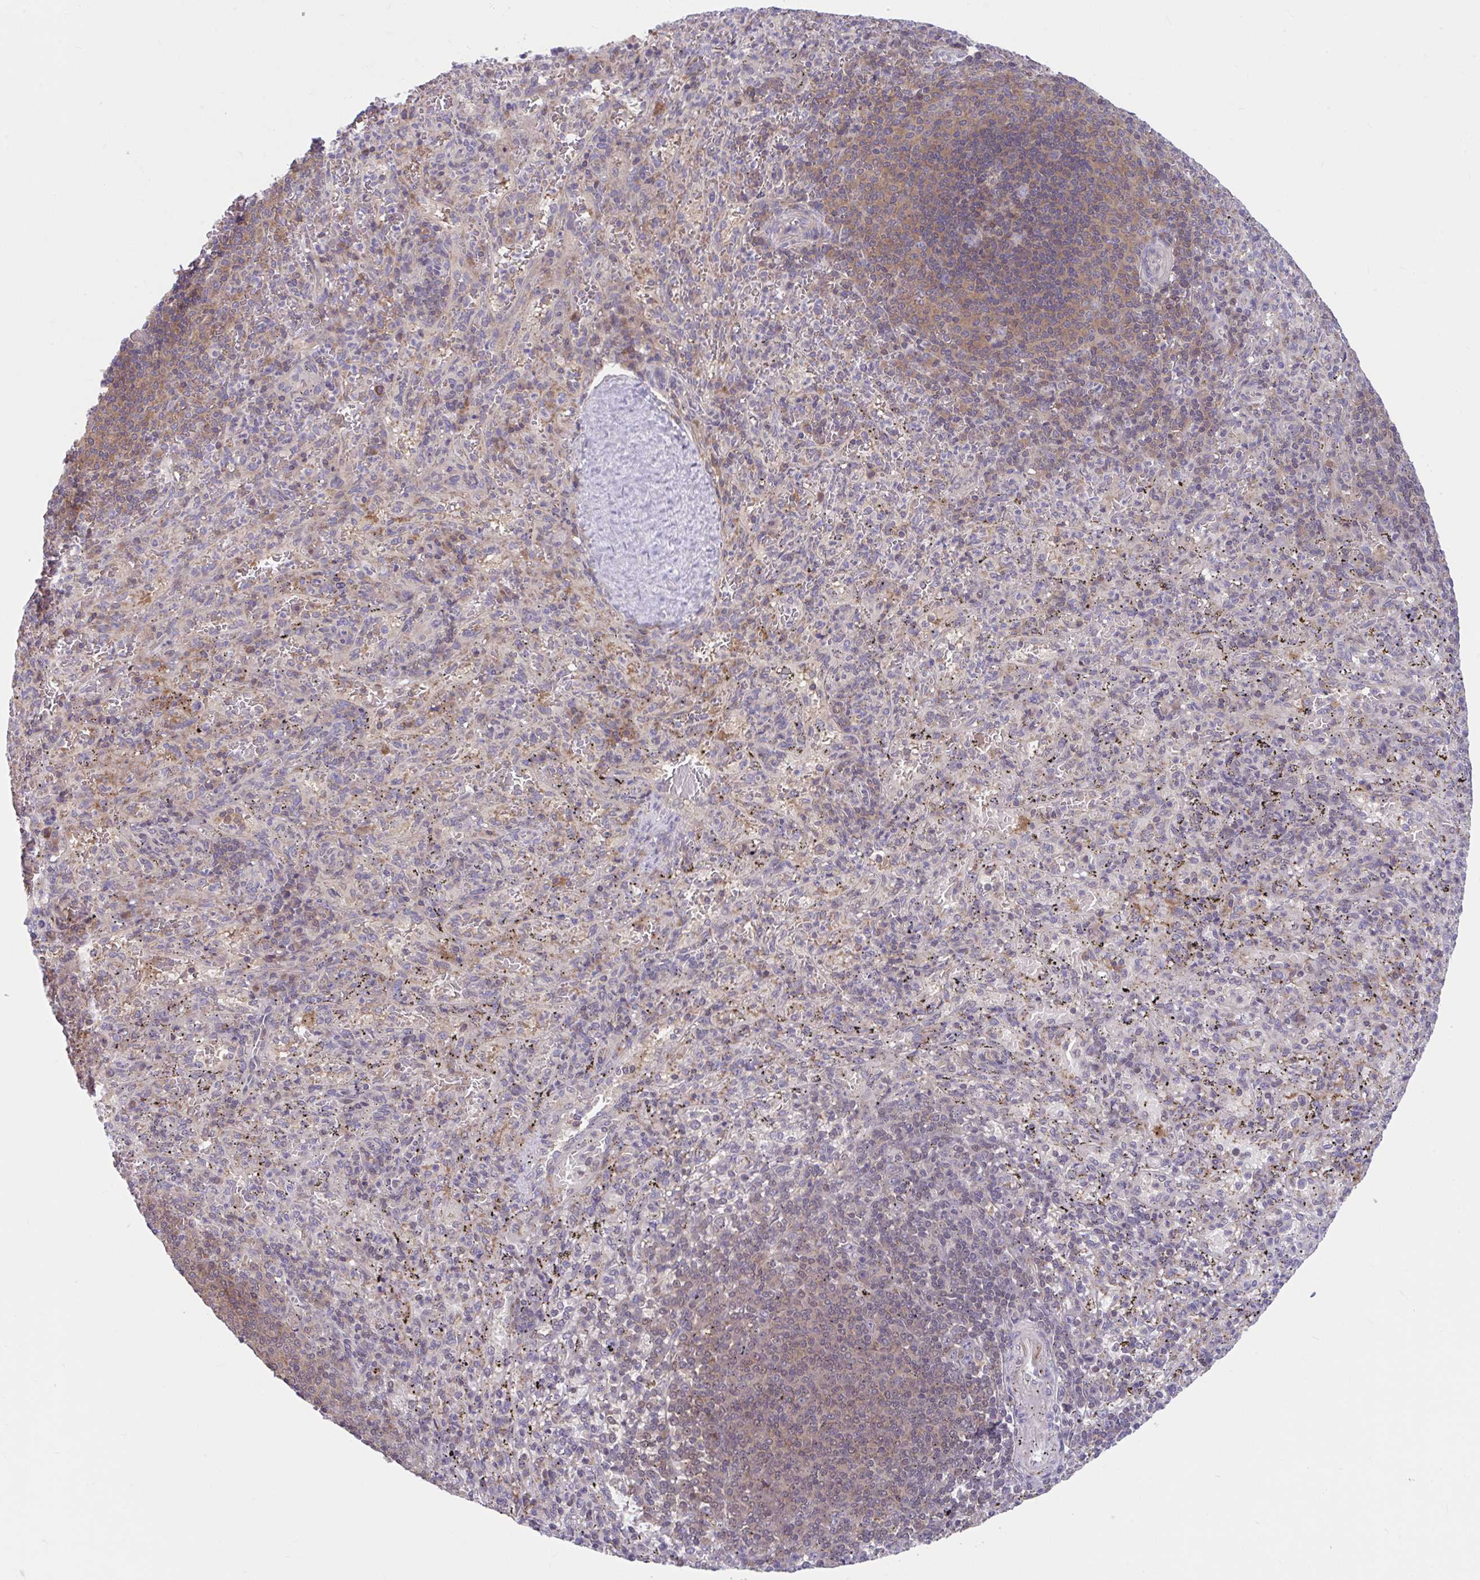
{"staining": {"intensity": "weak", "quantity": "<25%", "location": "cytoplasmic/membranous"}, "tissue": "spleen", "cell_type": "Cells in red pulp", "image_type": "normal", "snomed": [{"axis": "morphology", "description": "Normal tissue, NOS"}, {"axis": "topography", "description": "Spleen"}], "caption": "An IHC photomicrograph of benign spleen is shown. There is no staining in cells in red pulp of spleen.", "gene": "PCDHB7", "patient": {"sex": "male", "age": 57}}